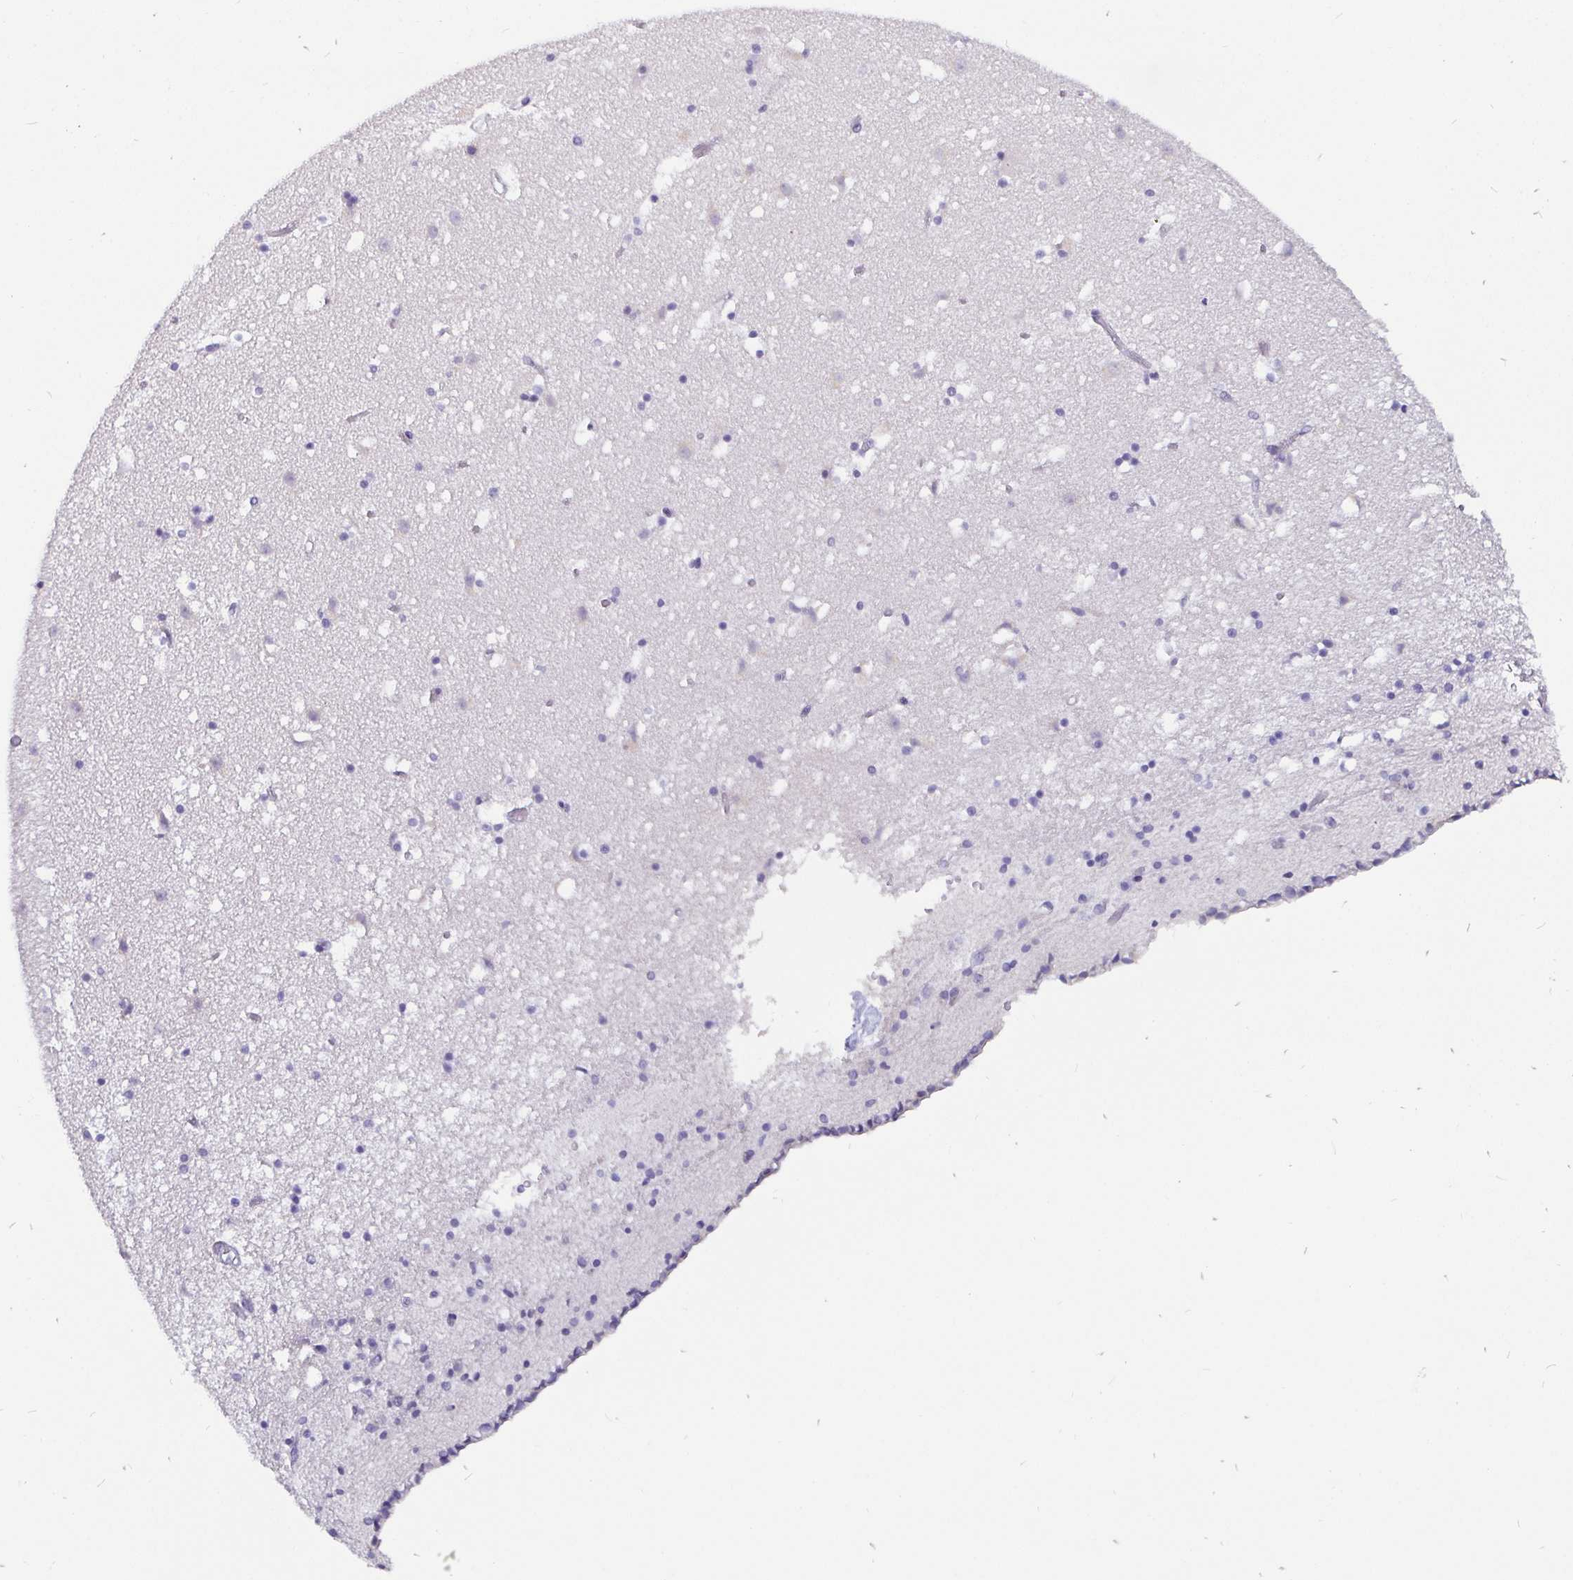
{"staining": {"intensity": "negative", "quantity": "none", "location": "none"}, "tissue": "caudate", "cell_type": "Glial cells", "image_type": "normal", "snomed": [{"axis": "morphology", "description": "Normal tissue, NOS"}, {"axis": "topography", "description": "Lateral ventricle wall"}], "caption": "IHC histopathology image of unremarkable human caudate stained for a protein (brown), which displays no positivity in glial cells.", "gene": "ADAMTS6", "patient": {"sex": "female", "age": 42}}